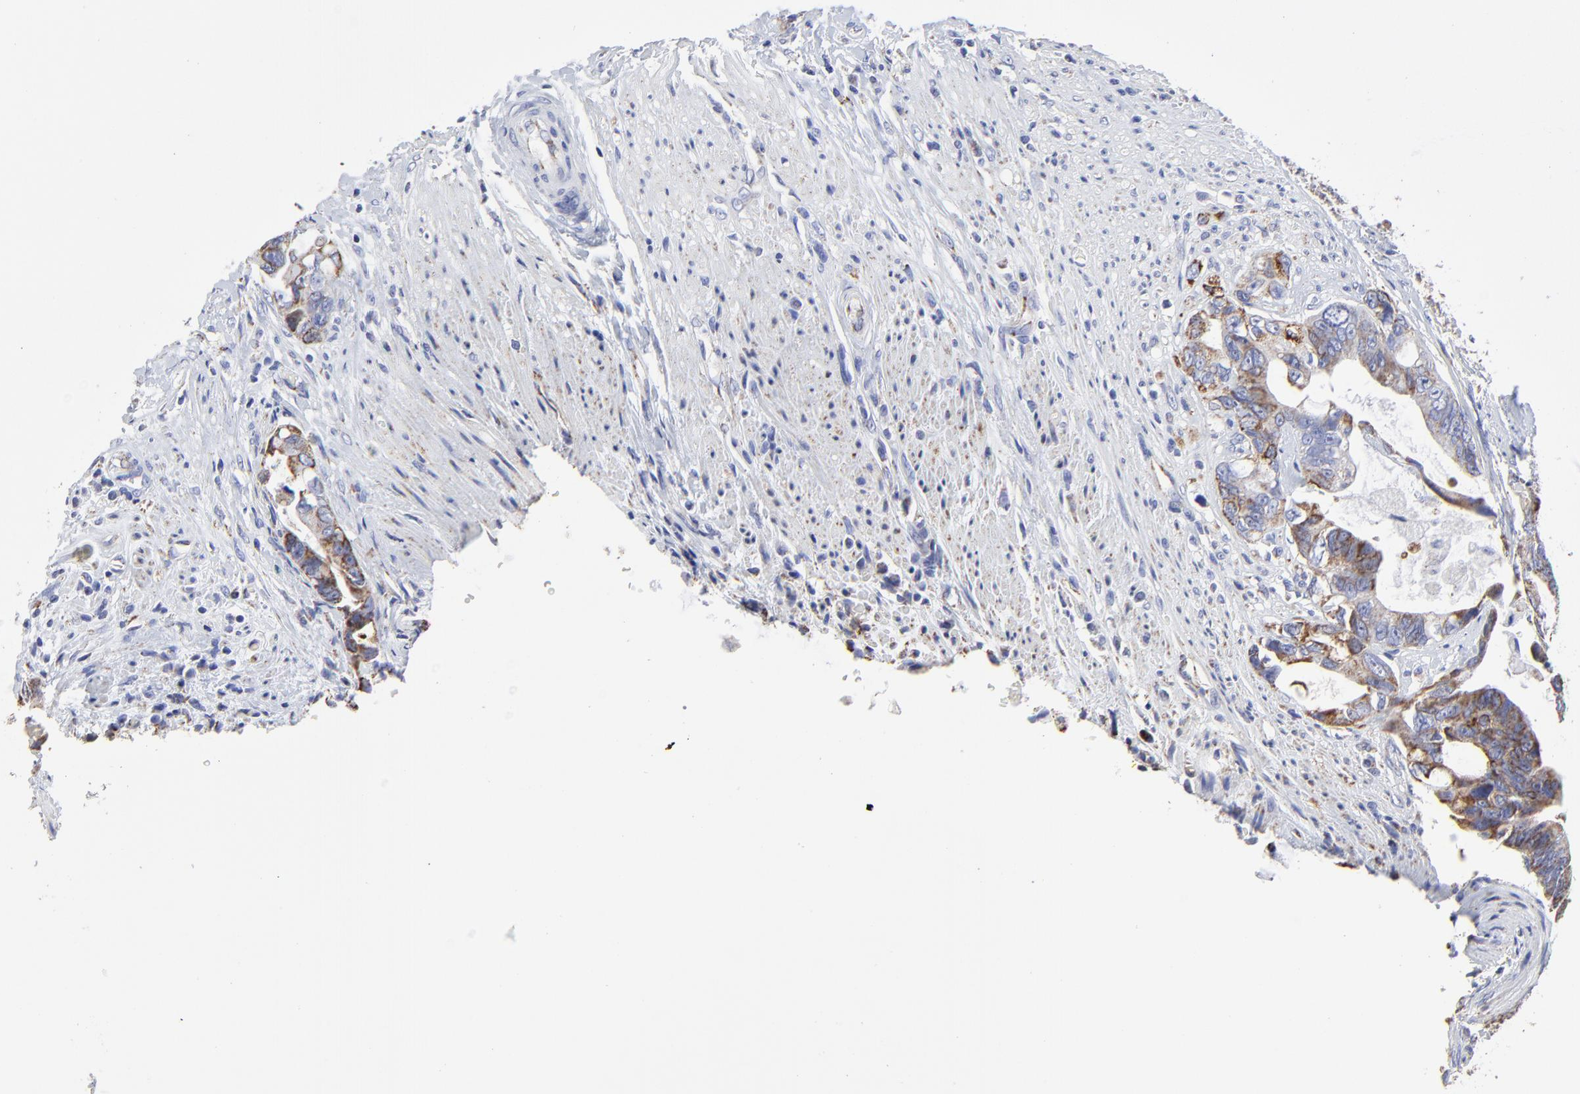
{"staining": {"intensity": "moderate", "quantity": "25%-75%", "location": "cytoplasmic/membranous"}, "tissue": "colorectal cancer", "cell_type": "Tumor cells", "image_type": "cancer", "snomed": [{"axis": "morphology", "description": "Adenocarcinoma, NOS"}, {"axis": "topography", "description": "Rectum"}], "caption": "High-power microscopy captured an immunohistochemistry (IHC) histopathology image of colorectal cancer, revealing moderate cytoplasmic/membranous positivity in about 25%-75% of tumor cells. (DAB (3,3'-diaminobenzidine) IHC, brown staining for protein, blue staining for nuclei).", "gene": "PINK1", "patient": {"sex": "female", "age": 57}}